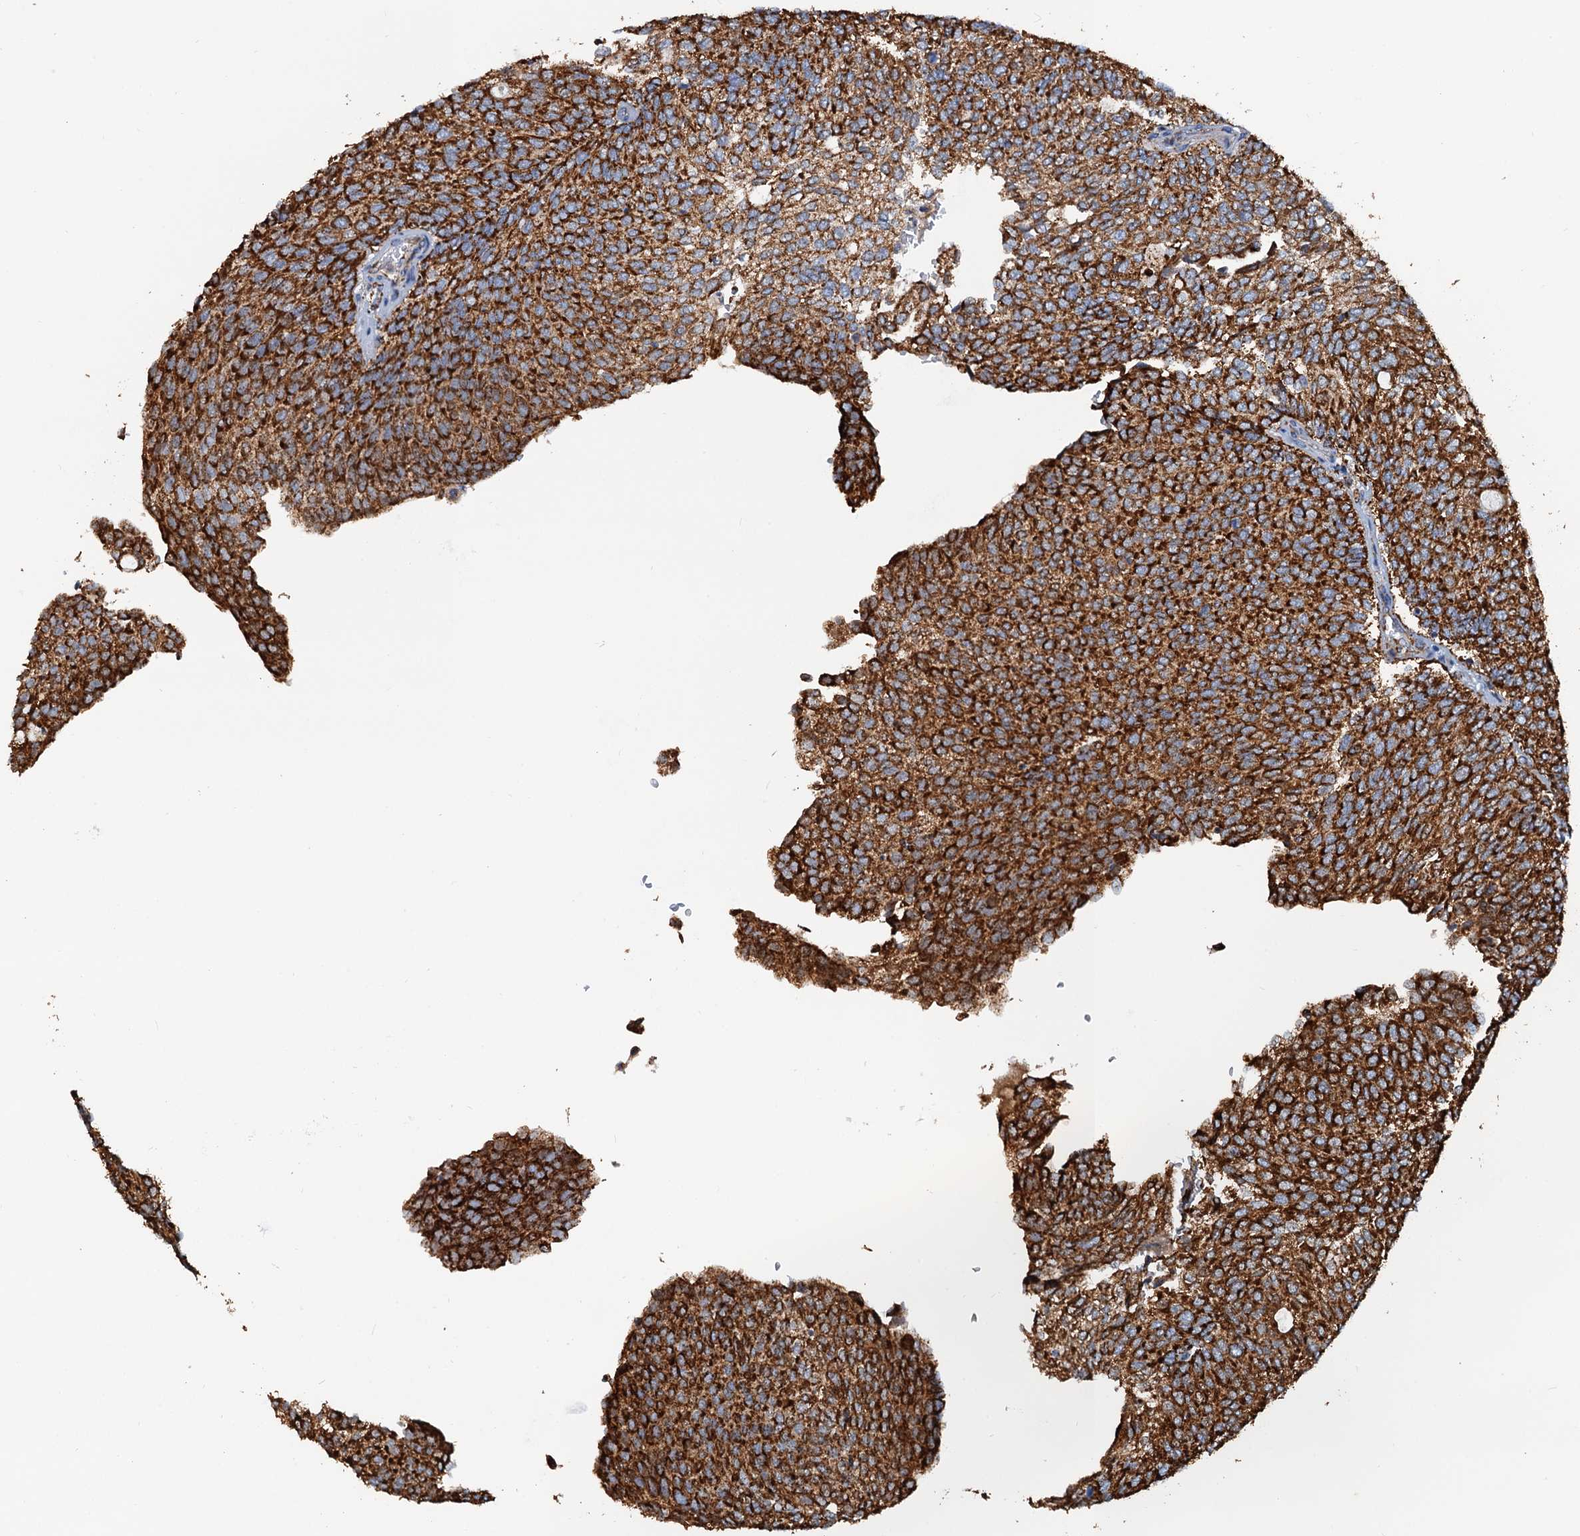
{"staining": {"intensity": "strong", "quantity": ">75%", "location": "cytoplasmic/membranous"}, "tissue": "urothelial cancer", "cell_type": "Tumor cells", "image_type": "cancer", "snomed": [{"axis": "morphology", "description": "Urothelial carcinoma, Low grade"}, {"axis": "topography", "description": "Urinary bladder"}], "caption": "Immunohistochemical staining of urothelial cancer shows high levels of strong cytoplasmic/membranous positivity in about >75% of tumor cells.", "gene": "AAGAB", "patient": {"sex": "female", "age": 79}}